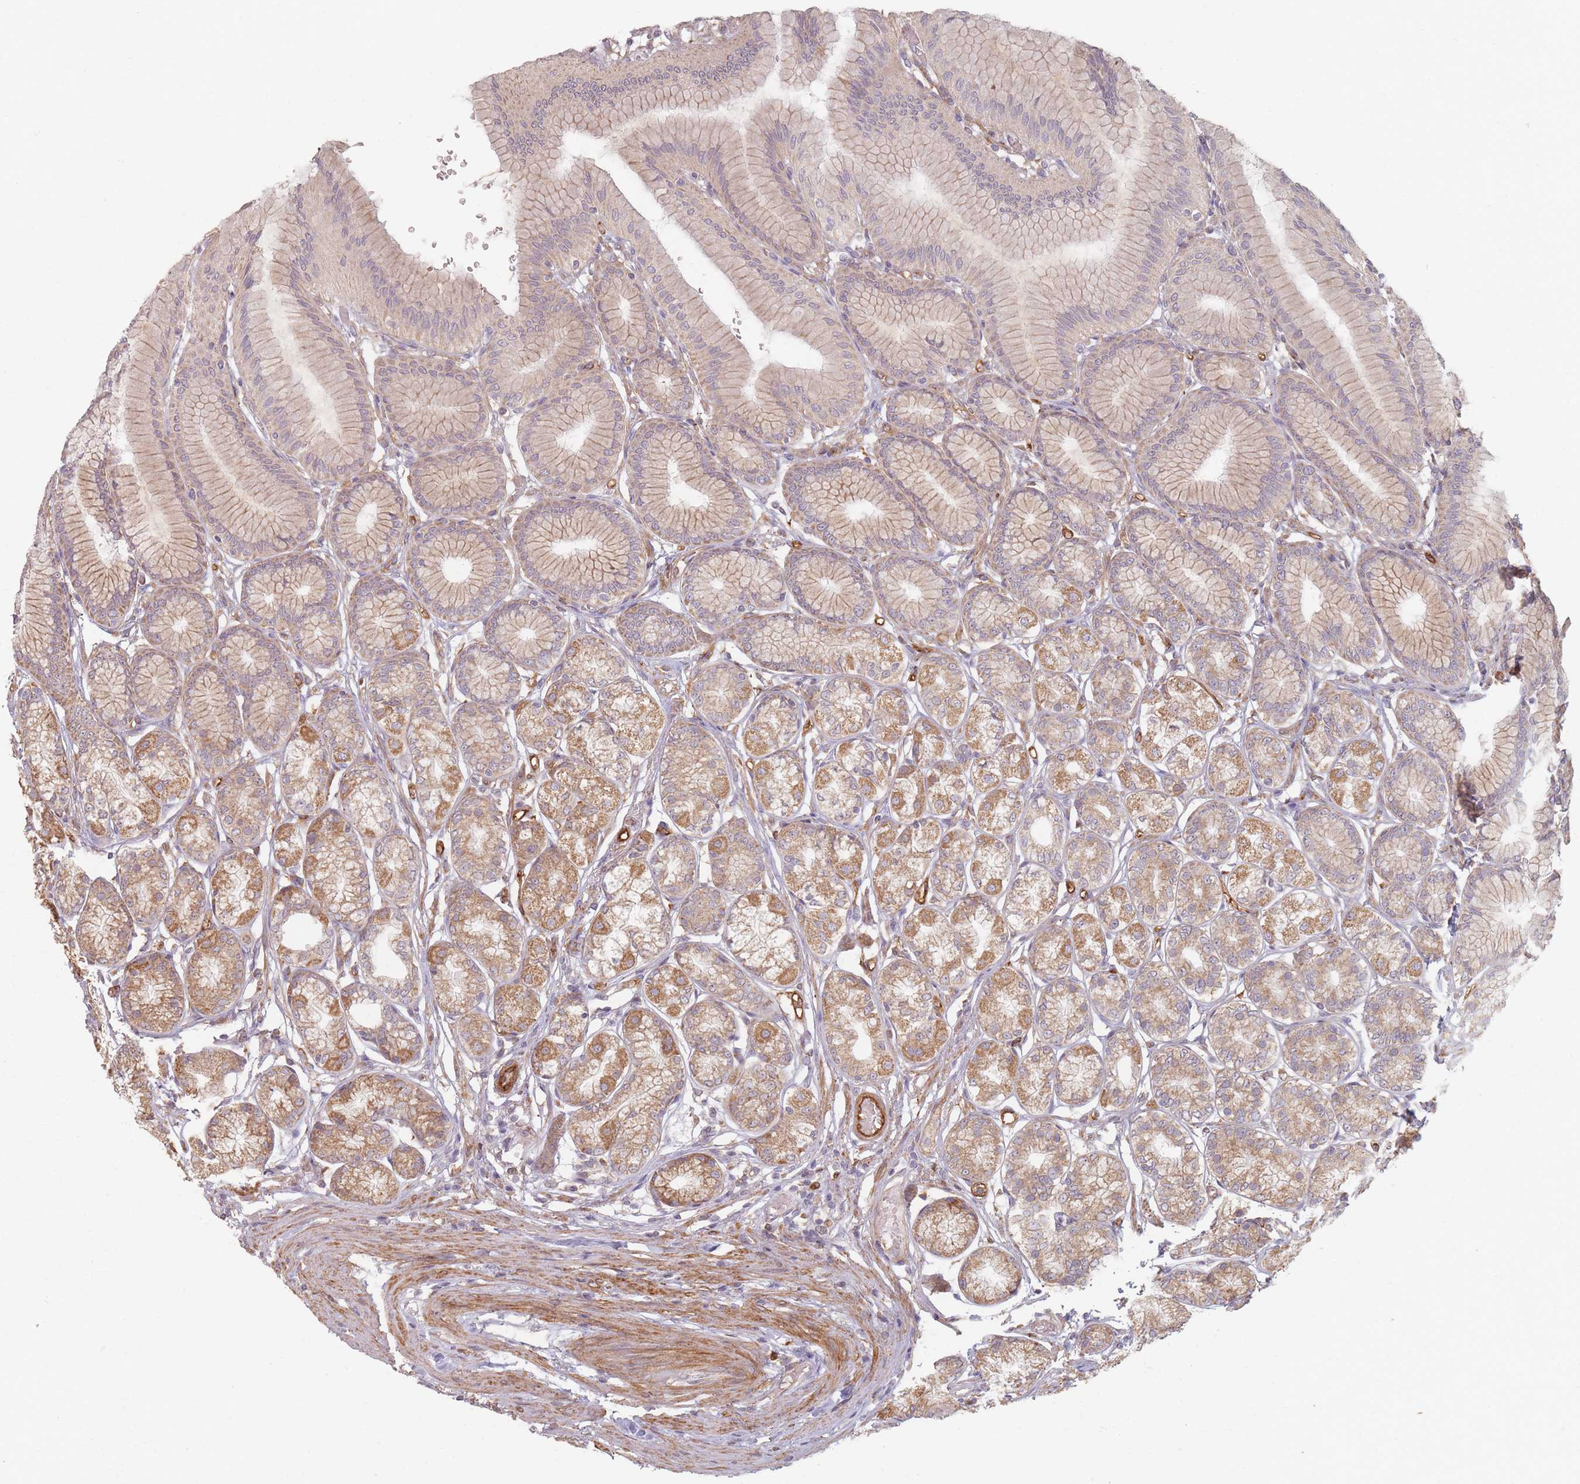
{"staining": {"intensity": "moderate", "quantity": "25%-75%", "location": "cytoplasmic/membranous"}, "tissue": "stomach", "cell_type": "Glandular cells", "image_type": "normal", "snomed": [{"axis": "morphology", "description": "Normal tissue, NOS"}, {"axis": "morphology", "description": "Adenocarcinoma, NOS"}, {"axis": "morphology", "description": "Adenocarcinoma, High grade"}, {"axis": "topography", "description": "Stomach, upper"}, {"axis": "topography", "description": "Stomach"}], "caption": "Immunohistochemical staining of unremarkable stomach reveals moderate cytoplasmic/membranous protein positivity in approximately 25%-75% of glandular cells. (DAB (3,3'-diaminobenzidine) IHC, brown staining for protein, blue staining for nuclei).", "gene": "MRPS6", "patient": {"sex": "female", "age": 65}}